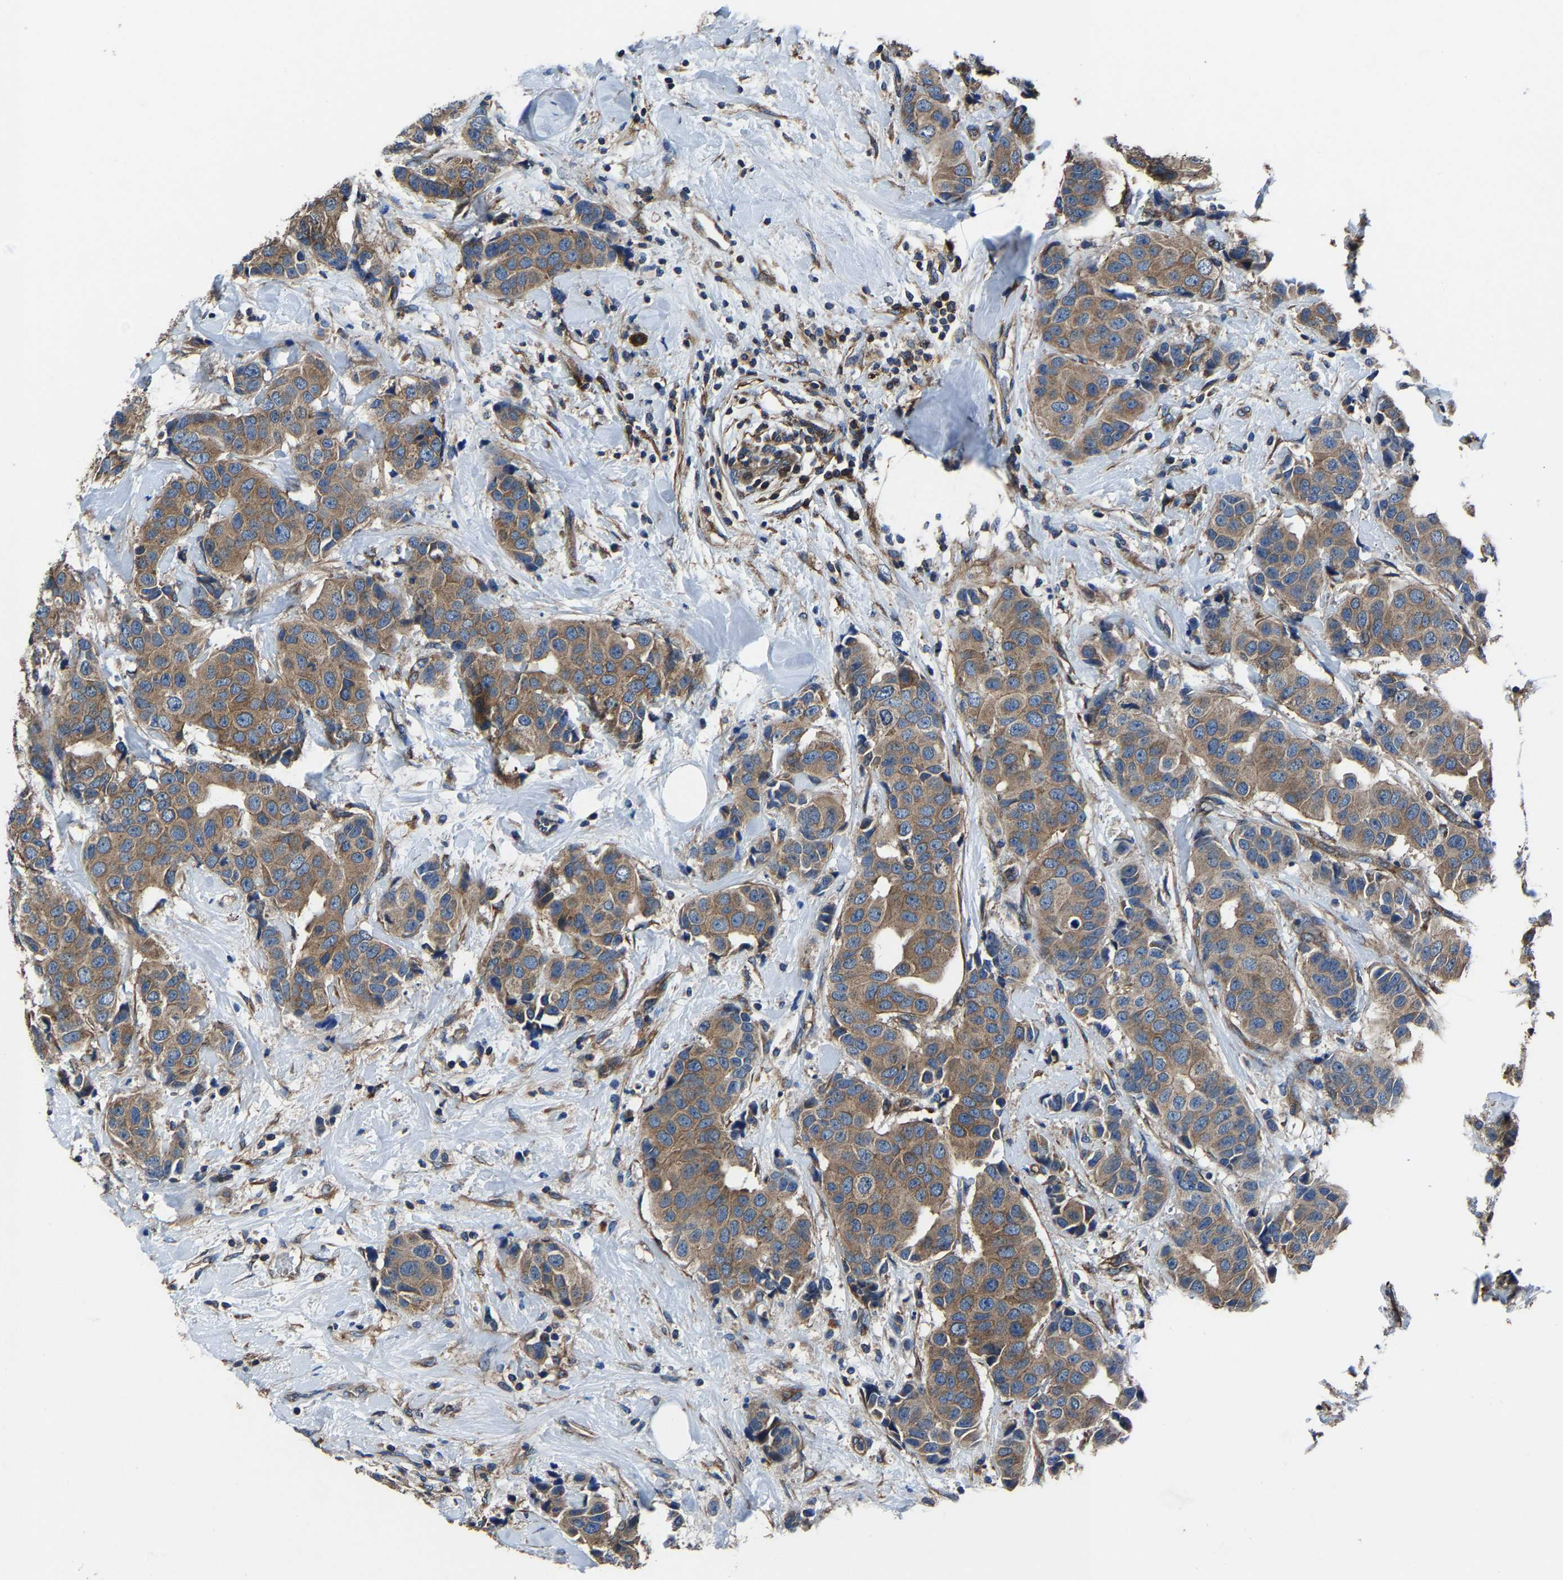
{"staining": {"intensity": "moderate", "quantity": ">75%", "location": "cytoplasmic/membranous"}, "tissue": "breast cancer", "cell_type": "Tumor cells", "image_type": "cancer", "snomed": [{"axis": "morphology", "description": "Normal tissue, NOS"}, {"axis": "morphology", "description": "Duct carcinoma"}, {"axis": "topography", "description": "Breast"}], "caption": "A photomicrograph showing moderate cytoplasmic/membranous positivity in approximately >75% of tumor cells in breast cancer (intraductal carcinoma), as visualized by brown immunohistochemical staining.", "gene": "KIAA1958", "patient": {"sex": "female", "age": 39}}